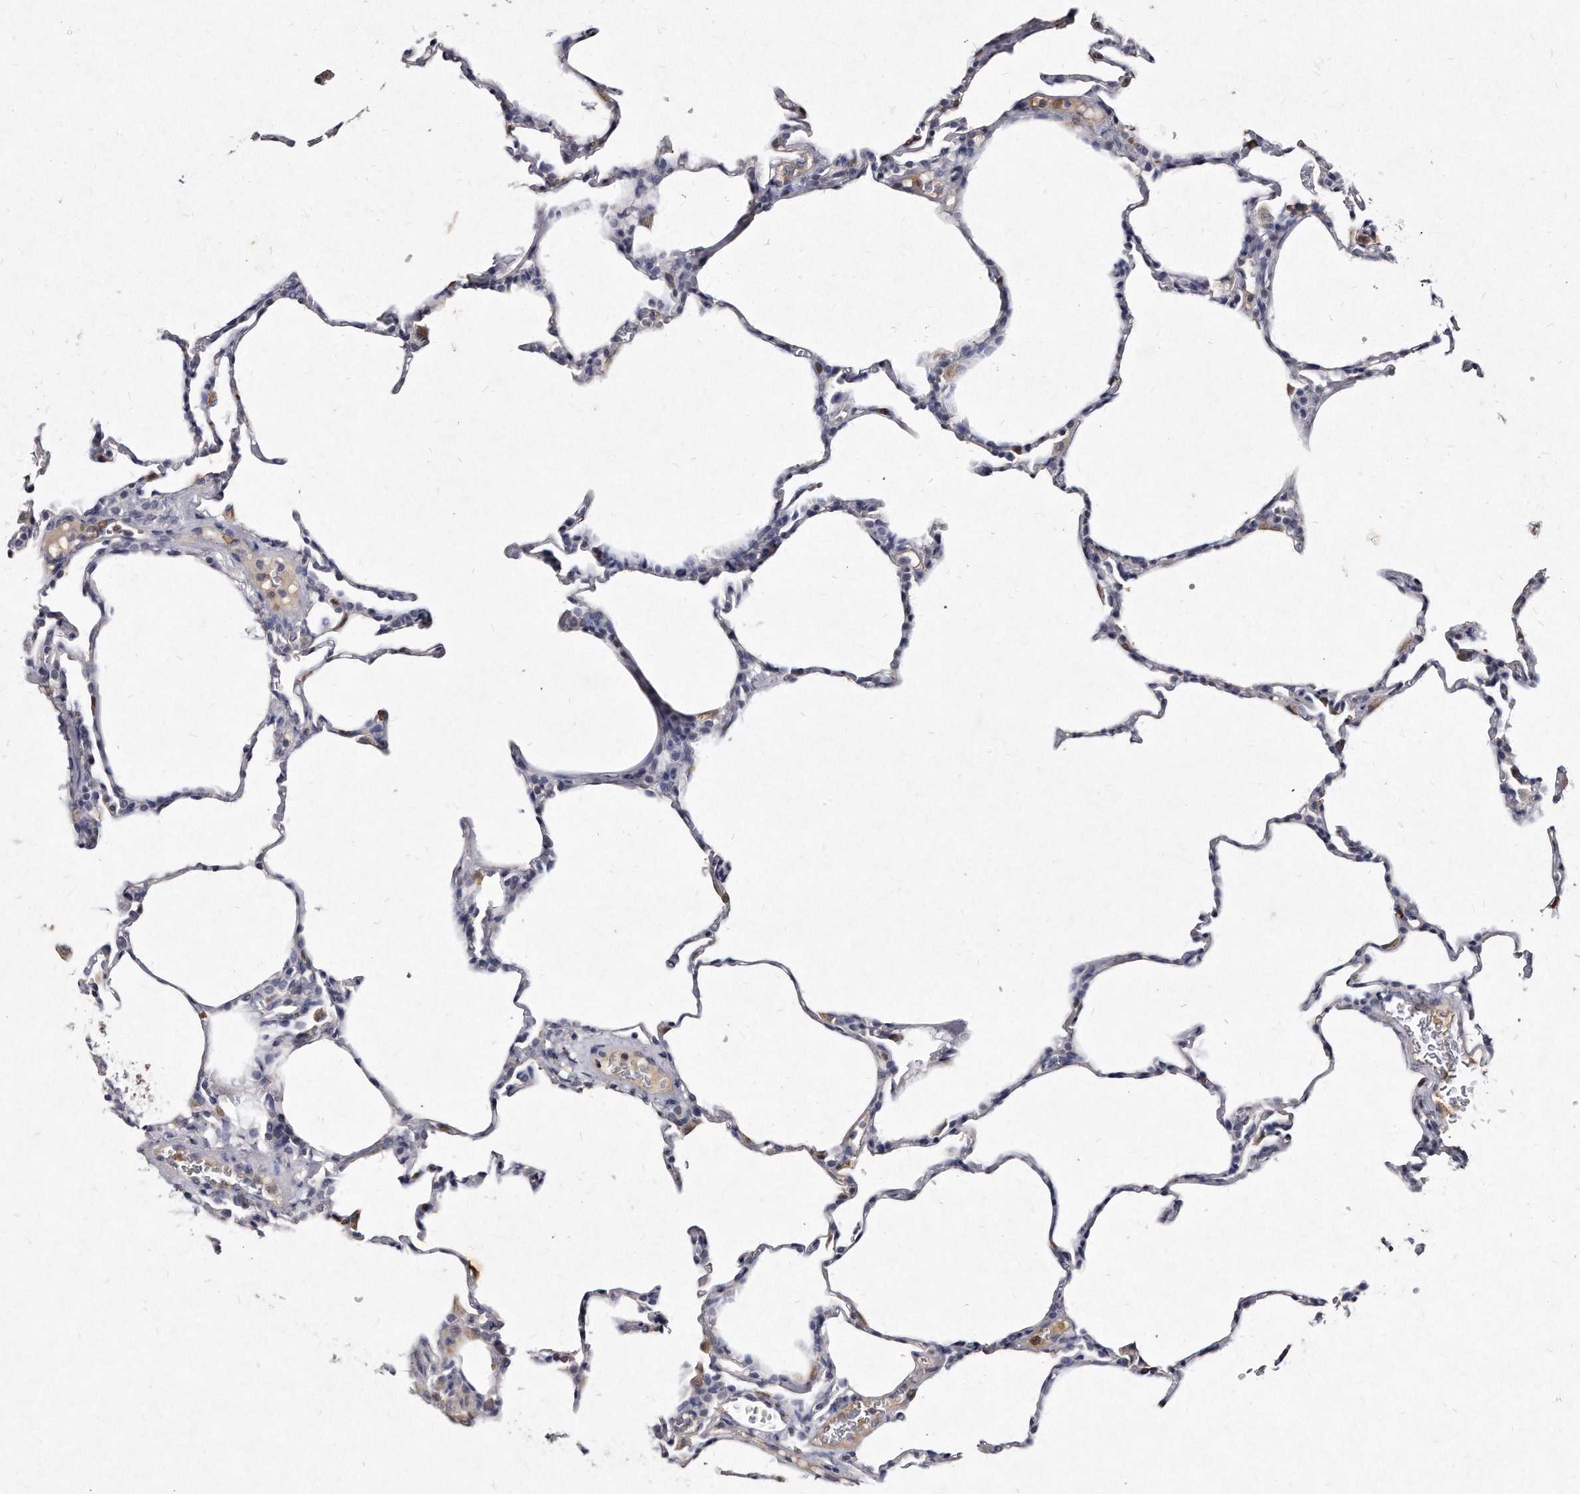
{"staining": {"intensity": "negative", "quantity": "none", "location": "none"}, "tissue": "lung", "cell_type": "Alveolar cells", "image_type": "normal", "snomed": [{"axis": "morphology", "description": "Normal tissue, NOS"}, {"axis": "topography", "description": "Lung"}], "caption": "Alveolar cells show no significant staining in benign lung.", "gene": "KLHDC3", "patient": {"sex": "male", "age": 20}}